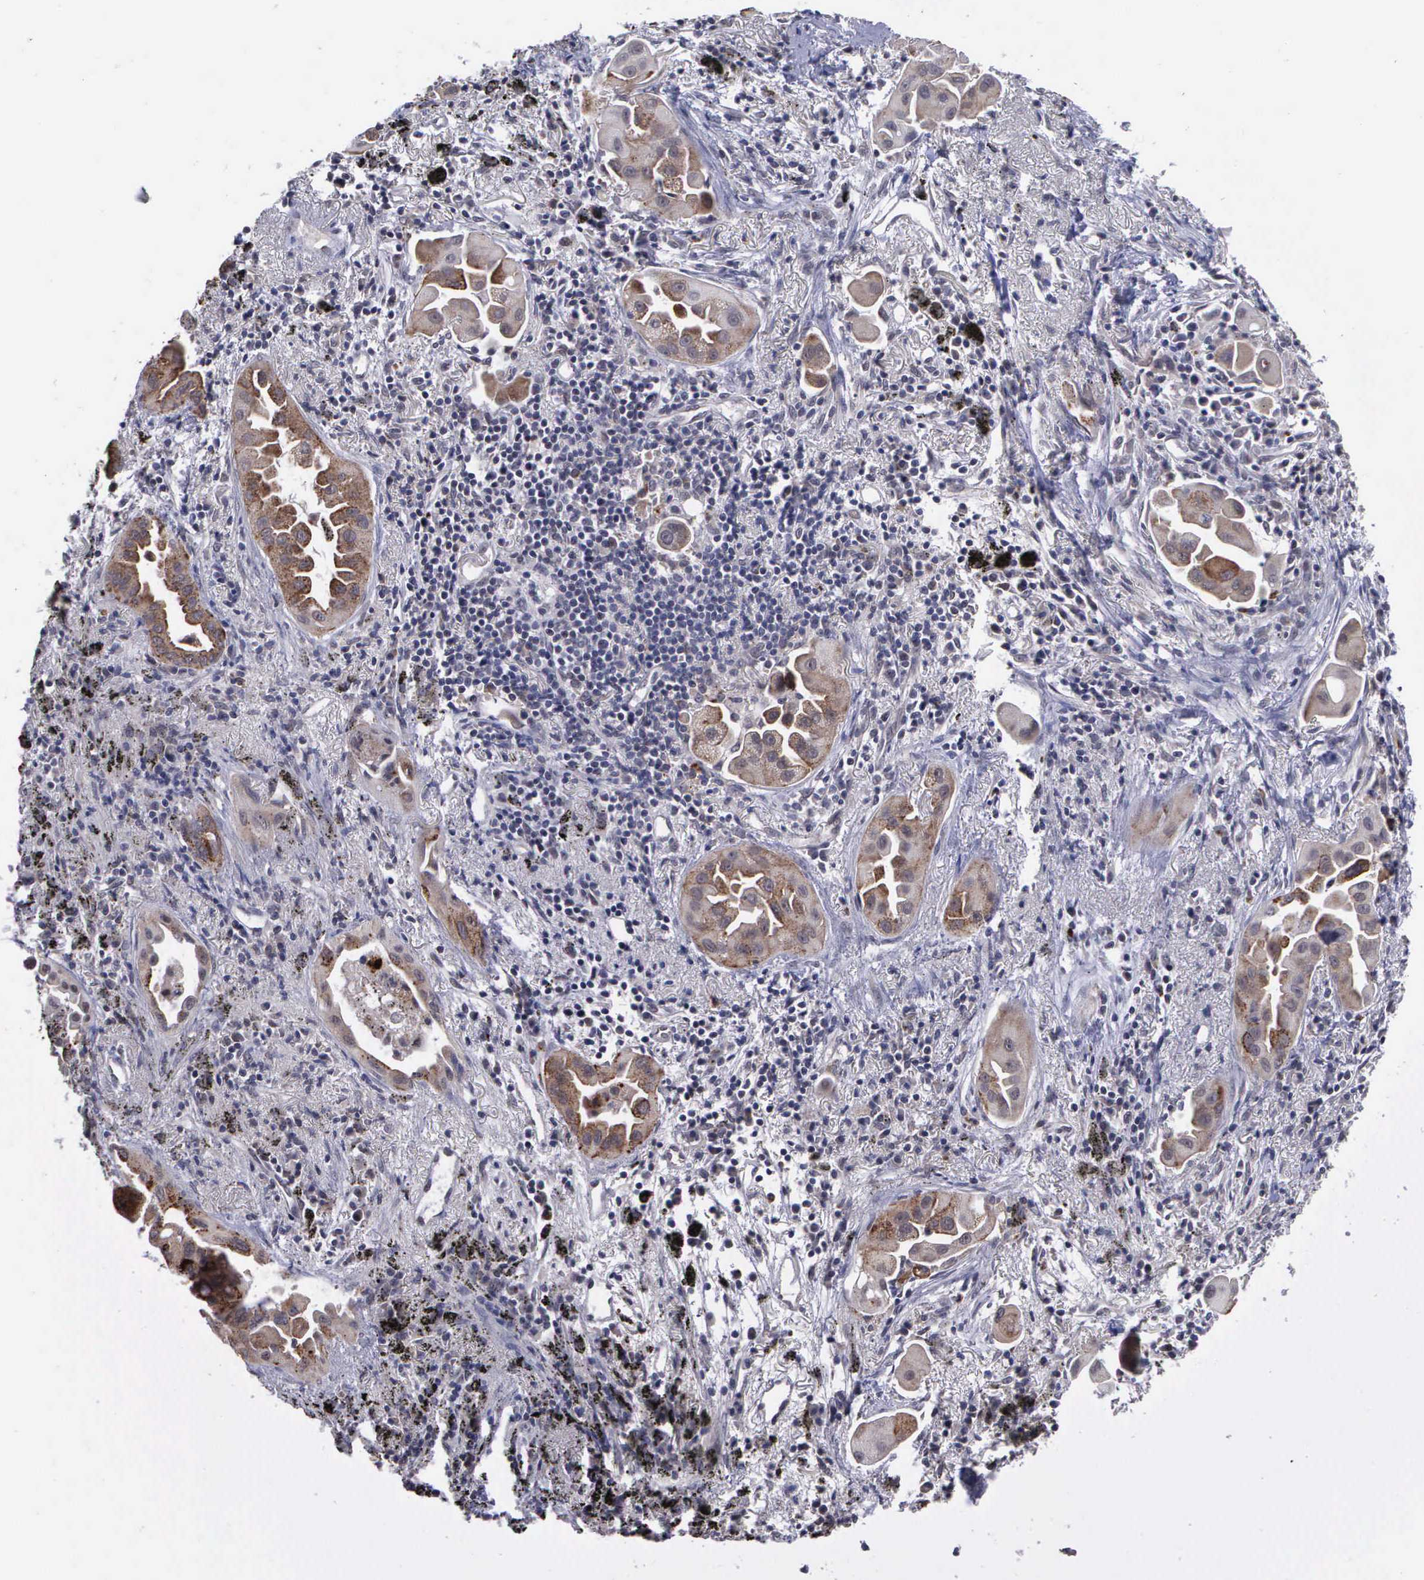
{"staining": {"intensity": "moderate", "quantity": ">75%", "location": "cytoplasmic/membranous"}, "tissue": "lung cancer", "cell_type": "Tumor cells", "image_type": "cancer", "snomed": [{"axis": "morphology", "description": "Adenocarcinoma, NOS"}, {"axis": "topography", "description": "Lung"}], "caption": "A high-resolution photomicrograph shows immunohistochemistry staining of lung adenocarcinoma, which shows moderate cytoplasmic/membranous expression in approximately >75% of tumor cells.", "gene": "MAP3K9", "patient": {"sex": "male", "age": 68}}